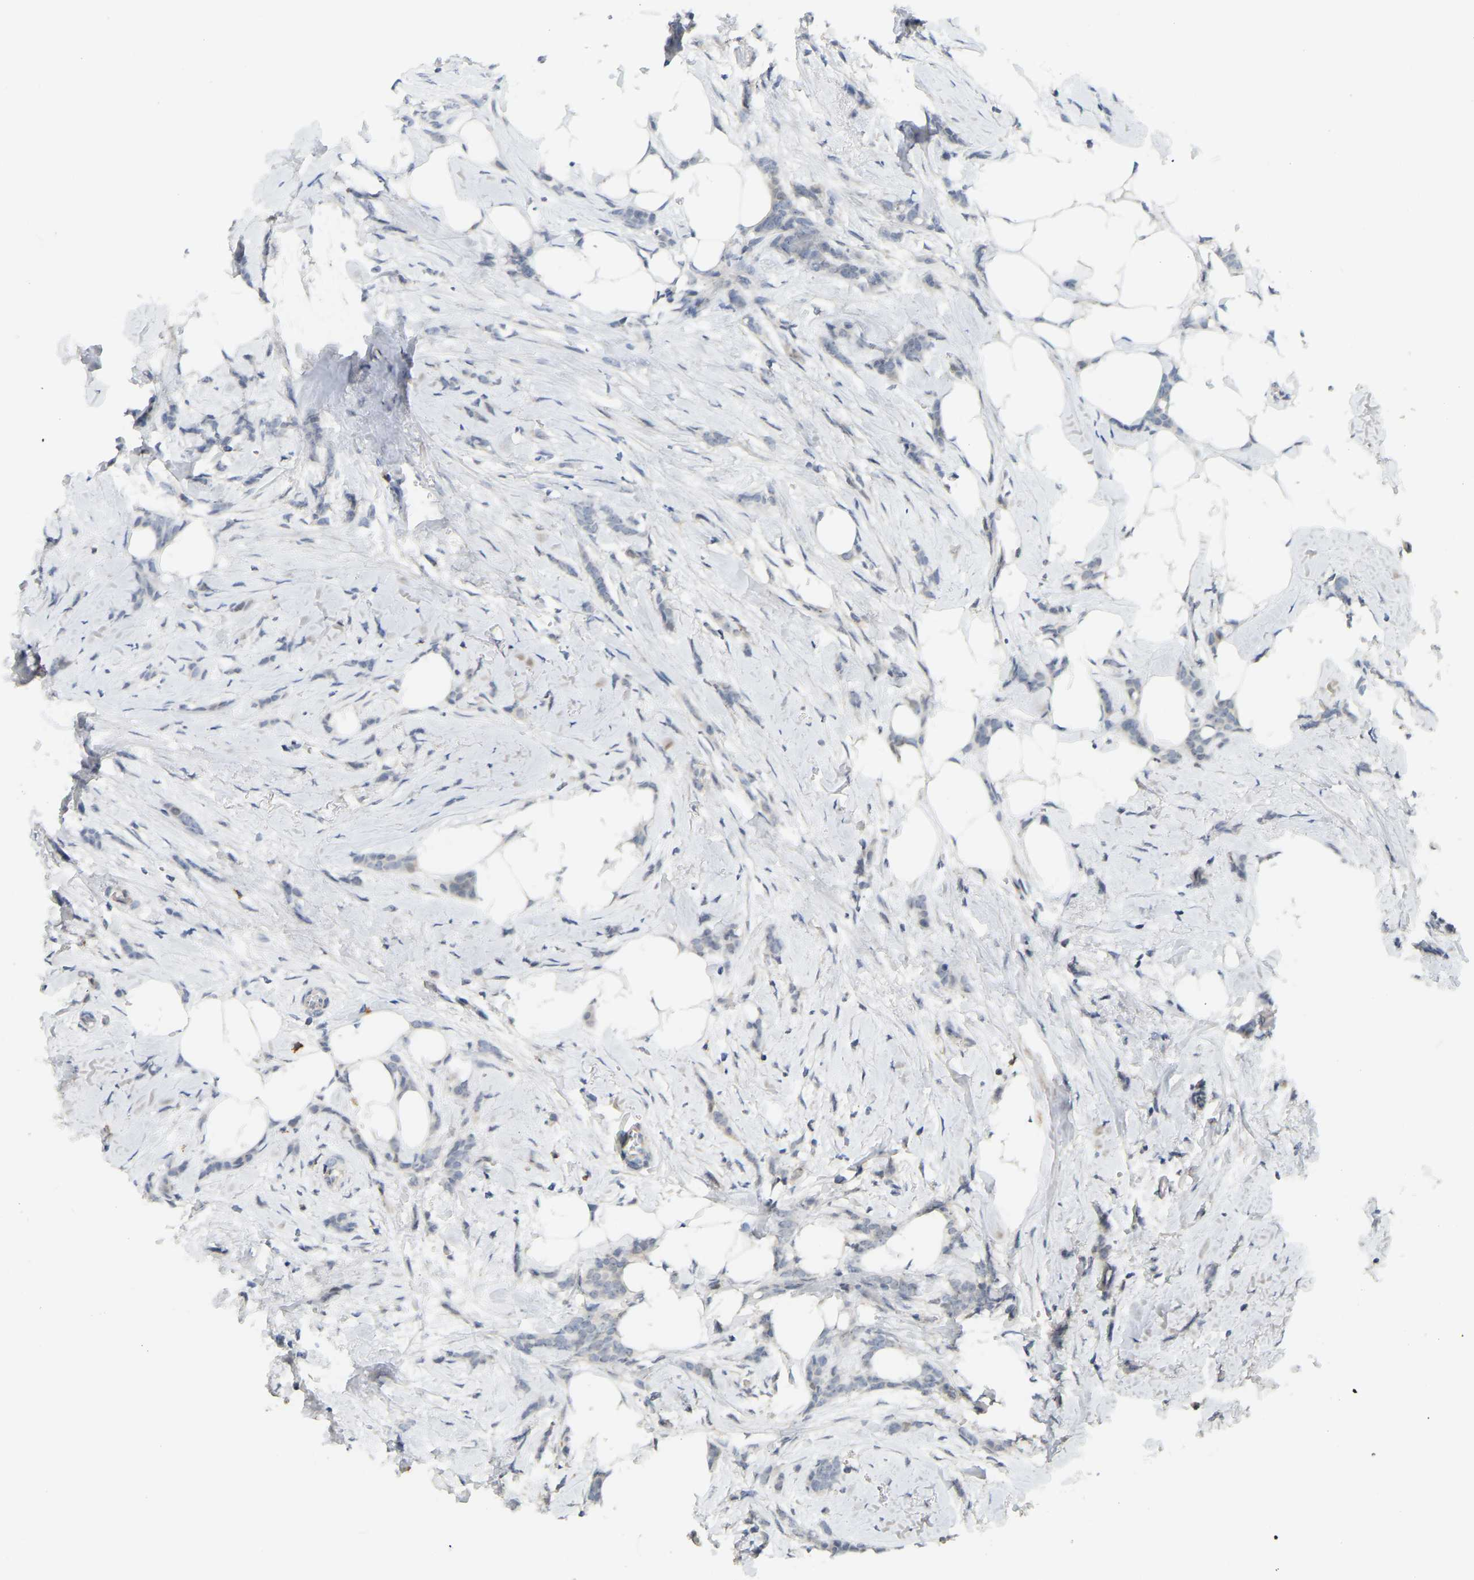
{"staining": {"intensity": "negative", "quantity": "none", "location": "none"}, "tissue": "breast cancer", "cell_type": "Tumor cells", "image_type": "cancer", "snomed": [{"axis": "morphology", "description": "Lobular carcinoma, in situ"}, {"axis": "morphology", "description": "Lobular carcinoma"}, {"axis": "topography", "description": "Breast"}], "caption": "A high-resolution micrograph shows immunohistochemistry staining of lobular carcinoma (breast), which displays no significant staining in tumor cells. (DAB immunohistochemistry visualized using brightfield microscopy, high magnification).", "gene": "BRF2", "patient": {"sex": "female", "age": 41}}